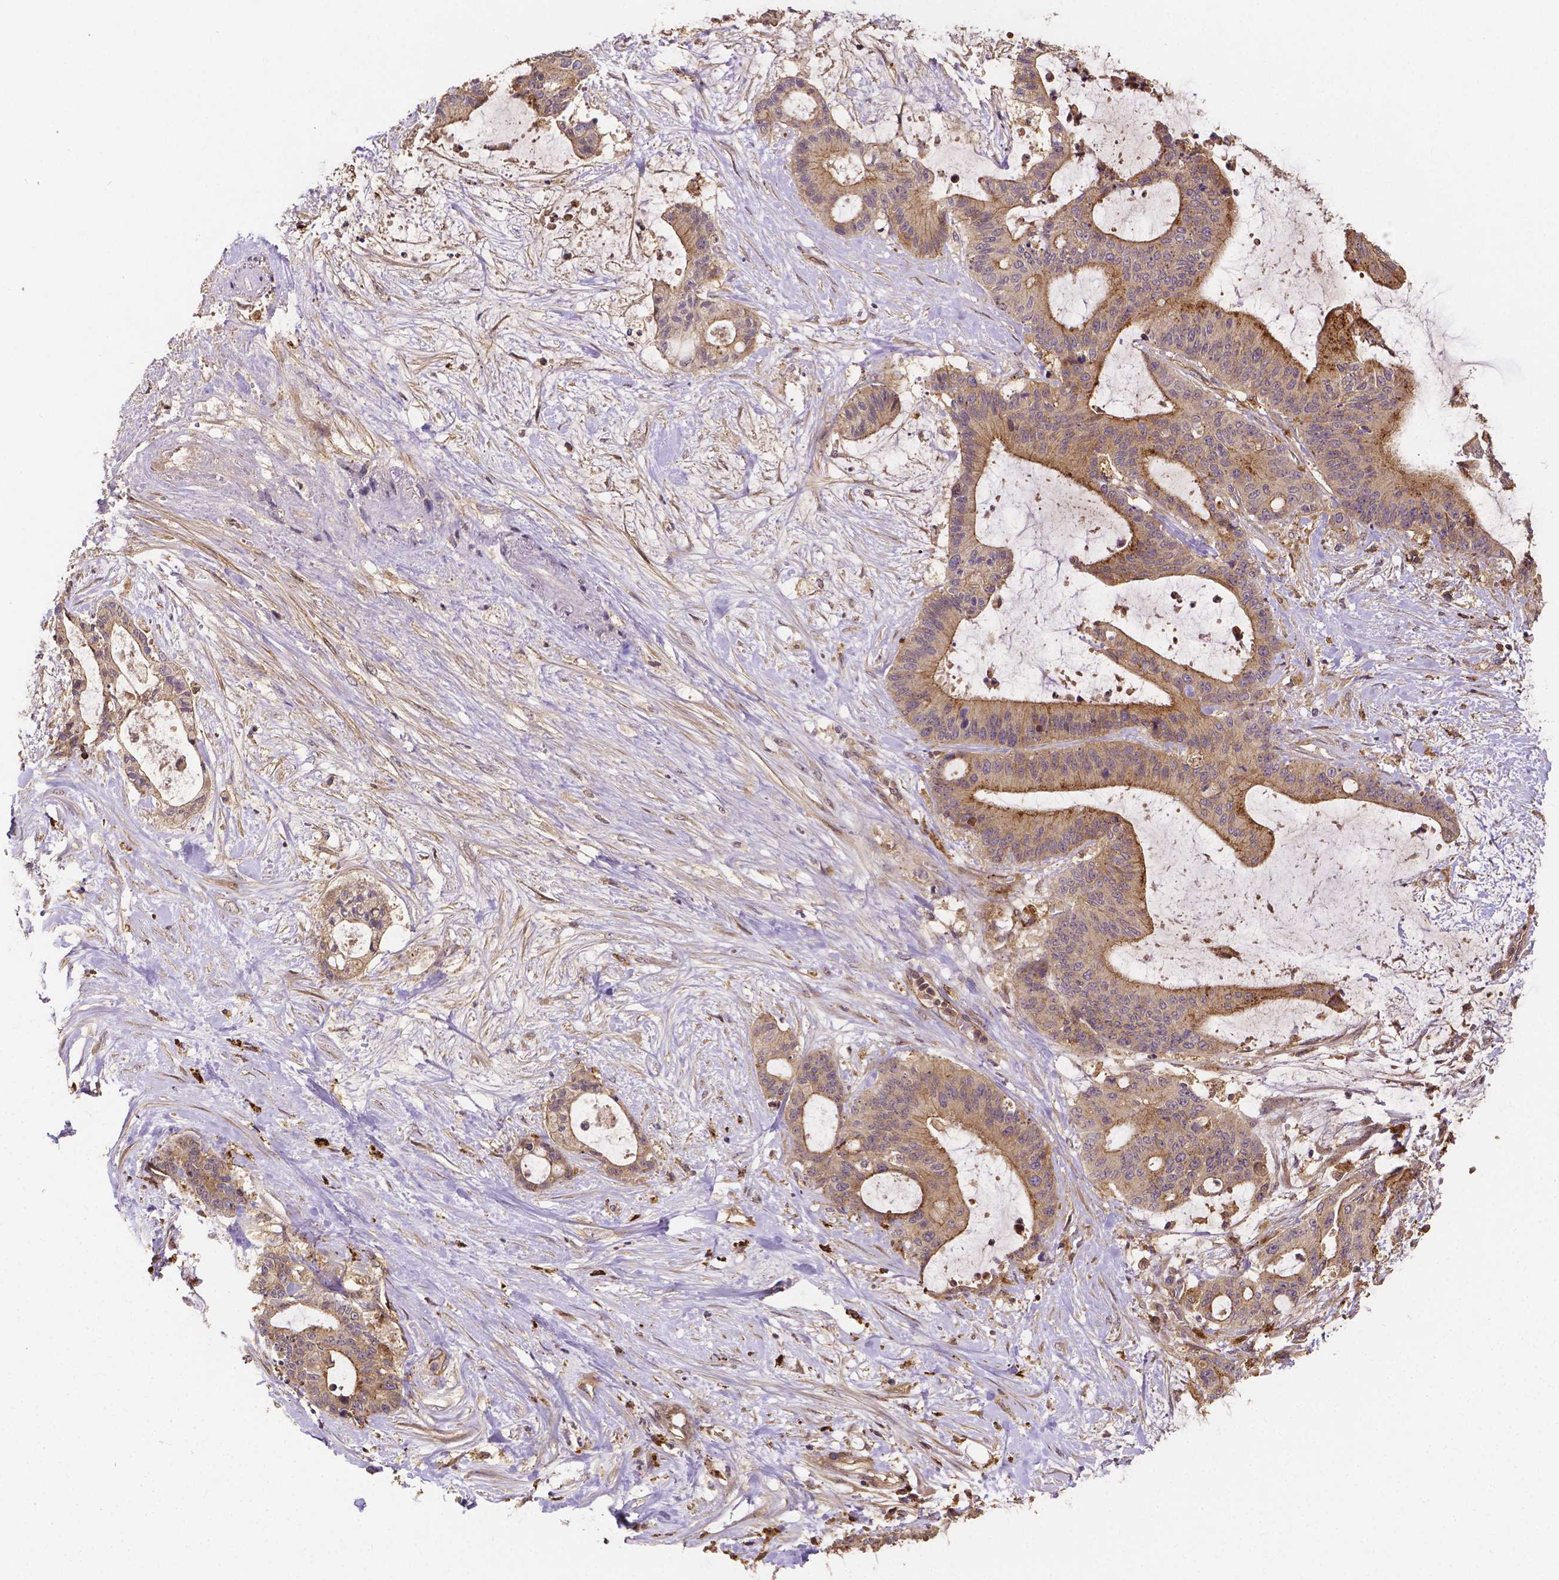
{"staining": {"intensity": "weak", "quantity": ">75%", "location": "cytoplasmic/membranous"}, "tissue": "liver cancer", "cell_type": "Tumor cells", "image_type": "cancer", "snomed": [{"axis": "morphology", "description": "Cholangiocarcinoma"}, {"axis": "topography", "description": "Liver"}], "caption": "Immunohistochemical staining of cholangiocarcinoma (liver) shows low levels of weak cytoplasmic/membranous protein staining in approximately >75% of tumor cells.", "gene": "RNF123", "patient": {"sex": "female", "age": 73}}